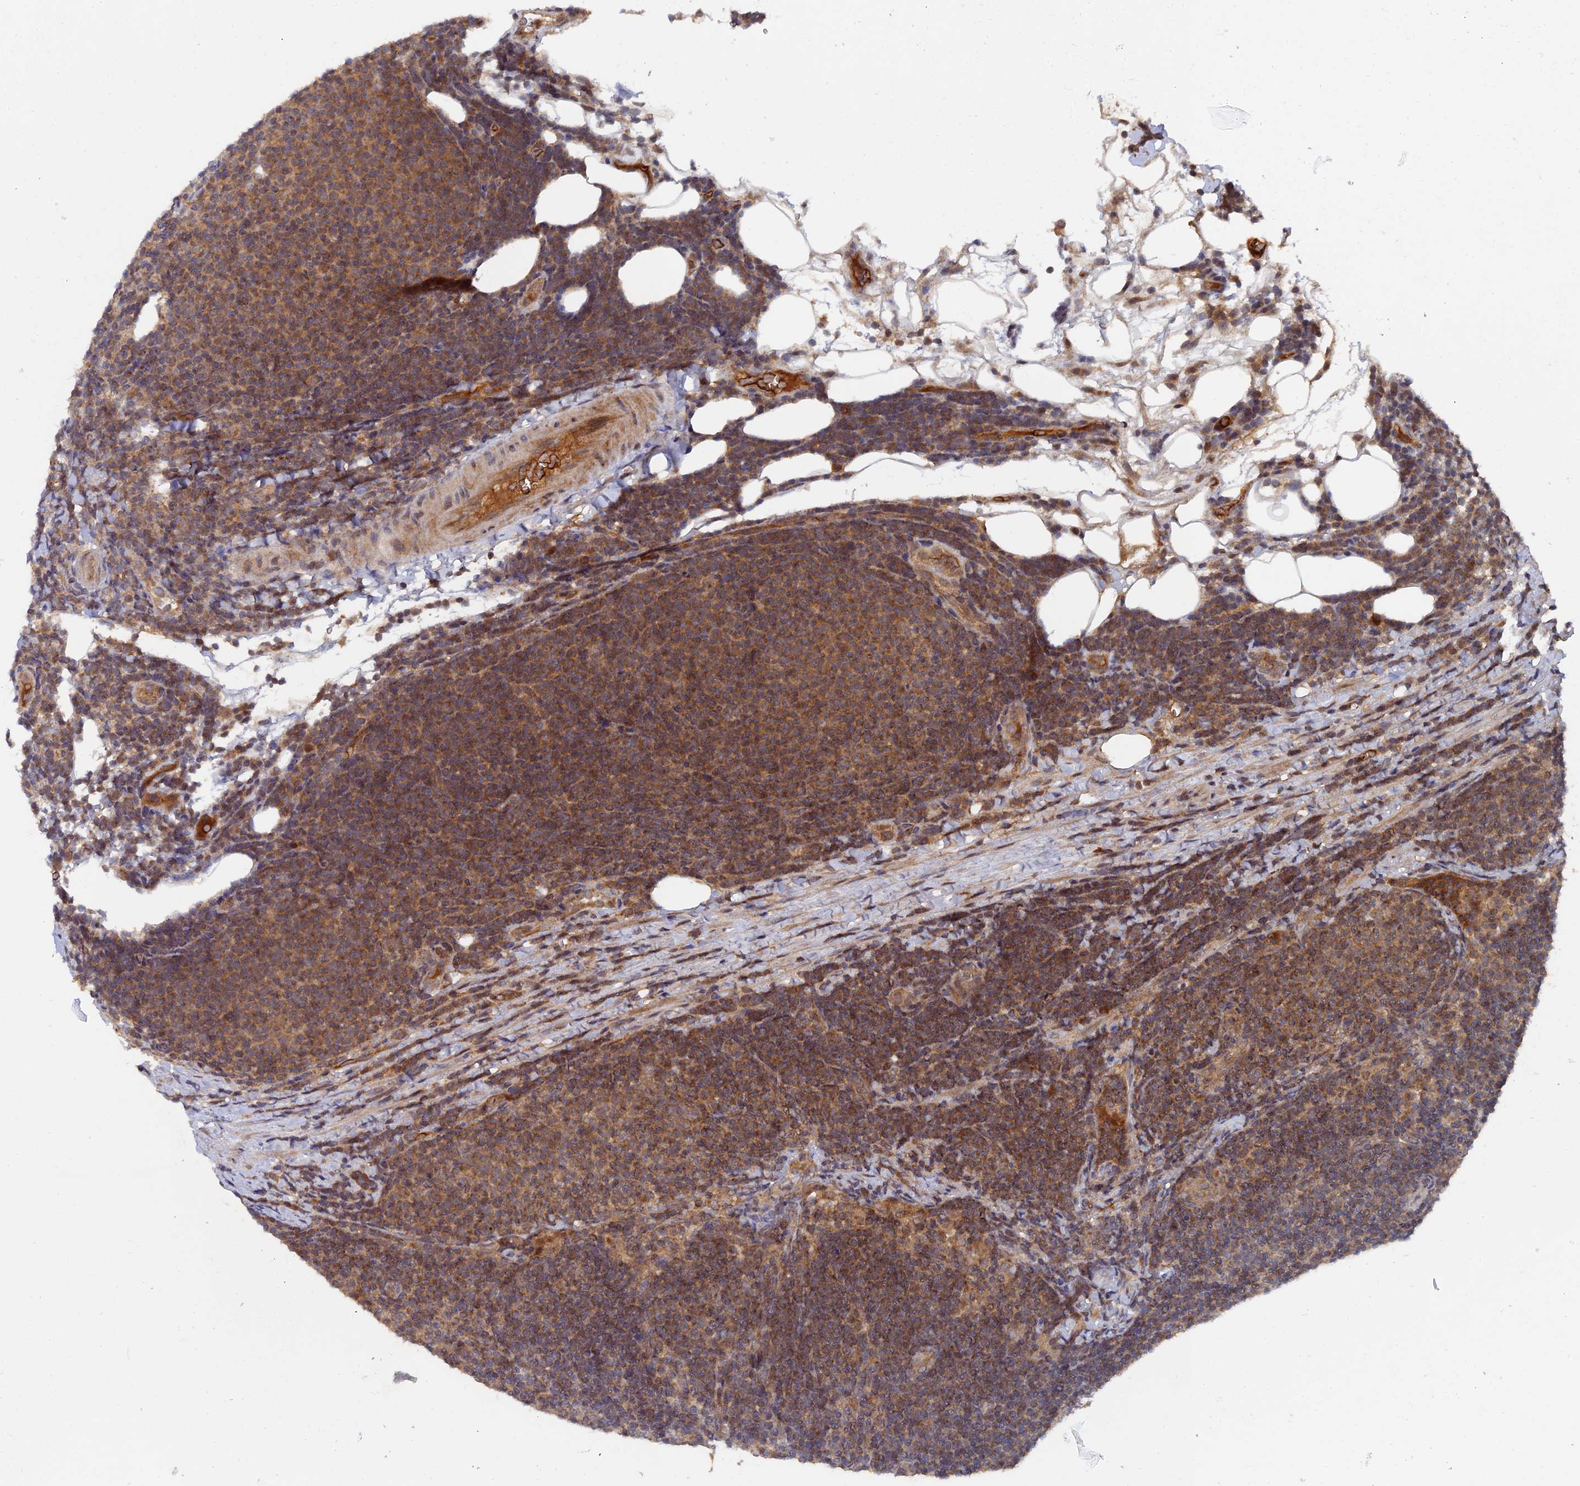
{"staining": {"intensity": "moderate", "quantity": ">75%", "location": "cytoplasmic/membranous"}, "tissue": "lymphoma", "cell_type": "Tumor cells", "image_type": "cancer", "snomed": [{"axis": "morphology", "description": "Malignant lymphoma, non-Hodgkin's type, Low grade"}, {"axis": "topography", "description": "Lymph node"}], "caption": "Low-grade malignant lymphoma, non-Hodgkin's type stained with DAB (3,3'-diaminobenzidine) IHC displays medium levels of moderate cytoplasmic/membranous expression in about >75% of tumor cells. (brown staining indicates protein expression, while blue staining denotes nuclei).", "gene": "RAB15", "patient": {"sex": "male", "age": 66}}